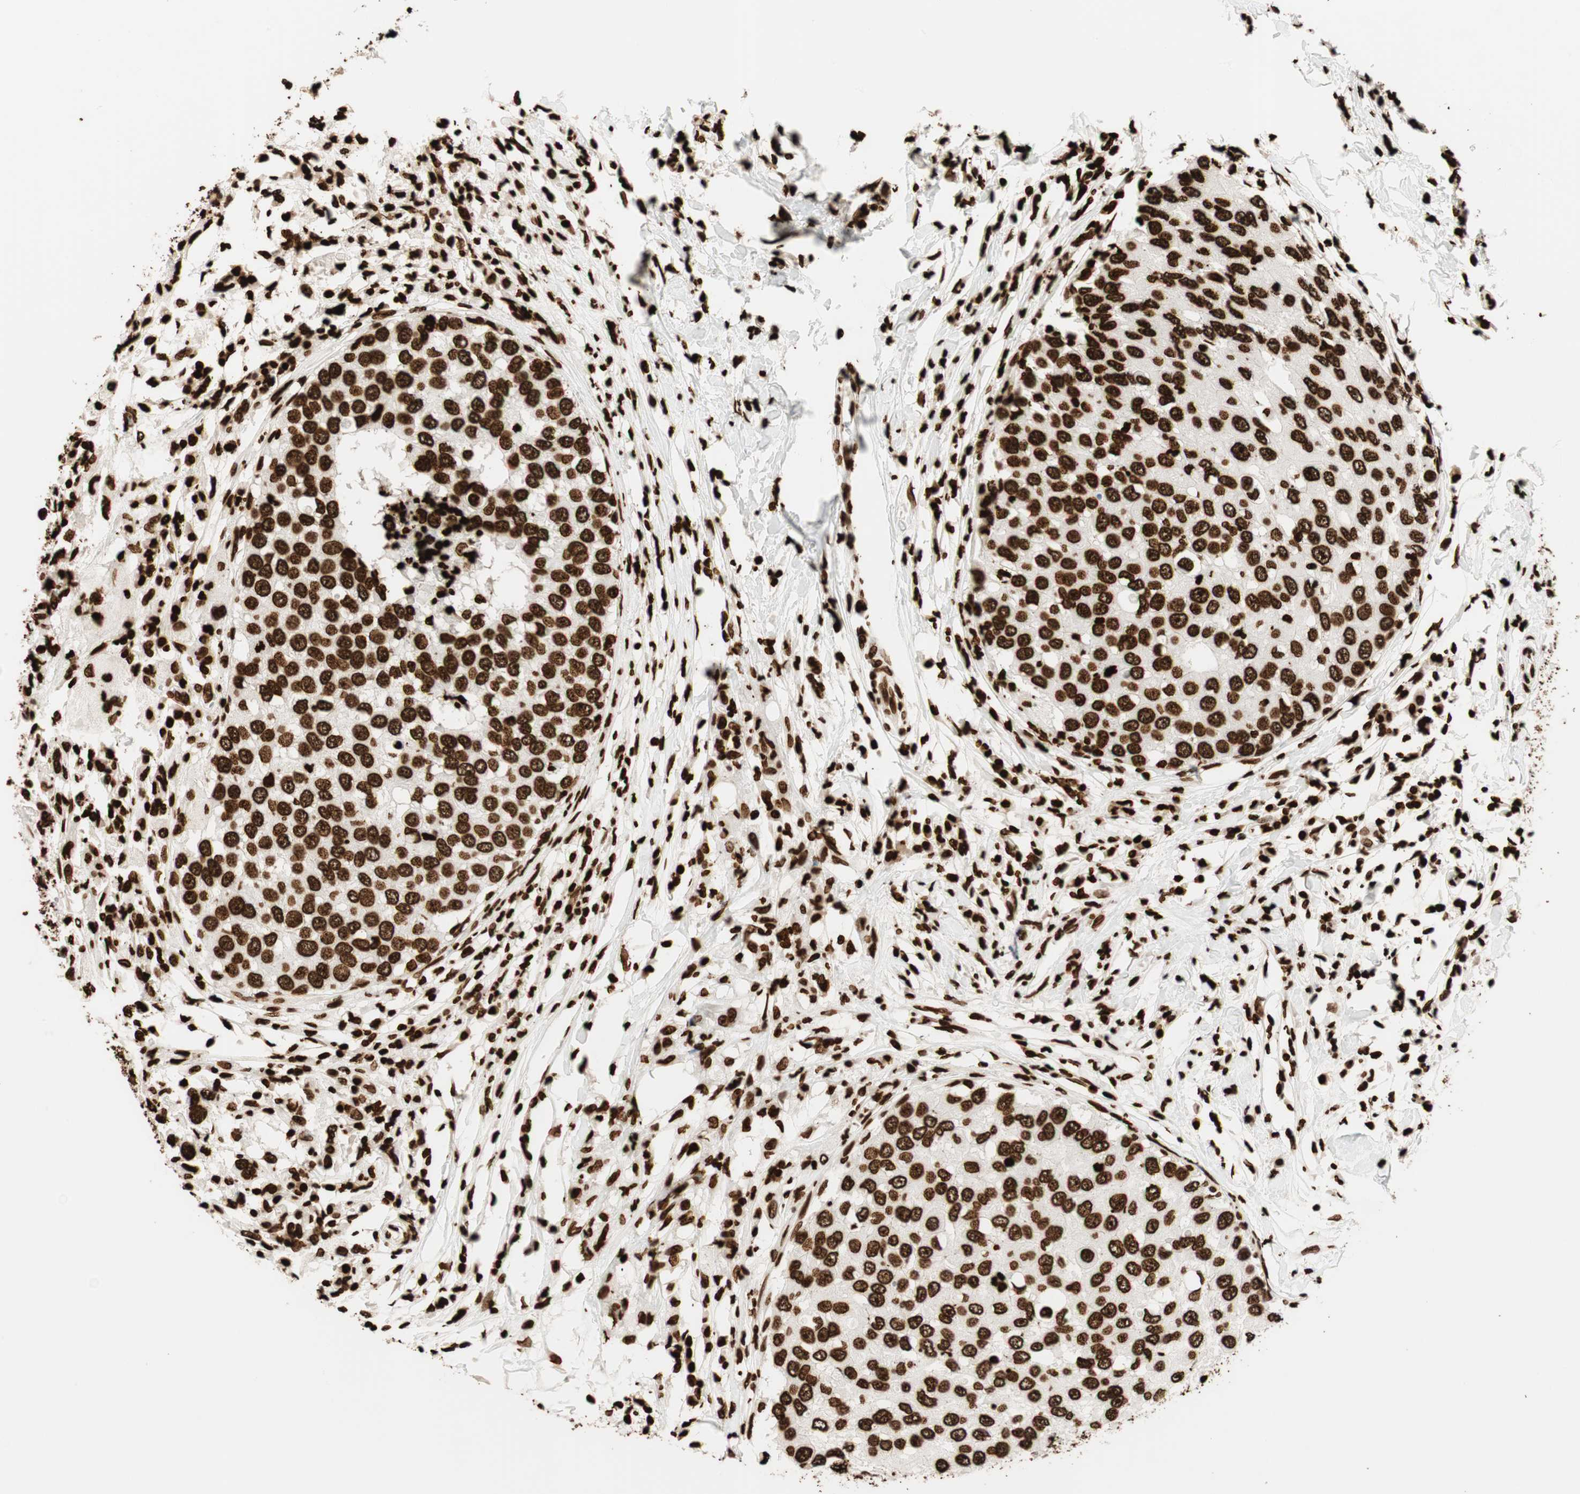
{"staining": {"intensity": "strong", "quantity": ">75%", "location": "cytoplasmic/membranous"}, "tissue": "breast cancer", "cell_type": "Tumor cells", "image_type": "cancer", "snomed": [{"axis": "morphology", "description": "Duct carcinoma"}, {"axis": "topography", "description": "Breast"}], "caption": "Protein staining demonstrates strong cytoplasmic/membranous expression in approximately >75% of tumor cells in intraductal carcinoma (breast).", "gene": "GLI2", "patient": {"sex": "female", "age": 27}}